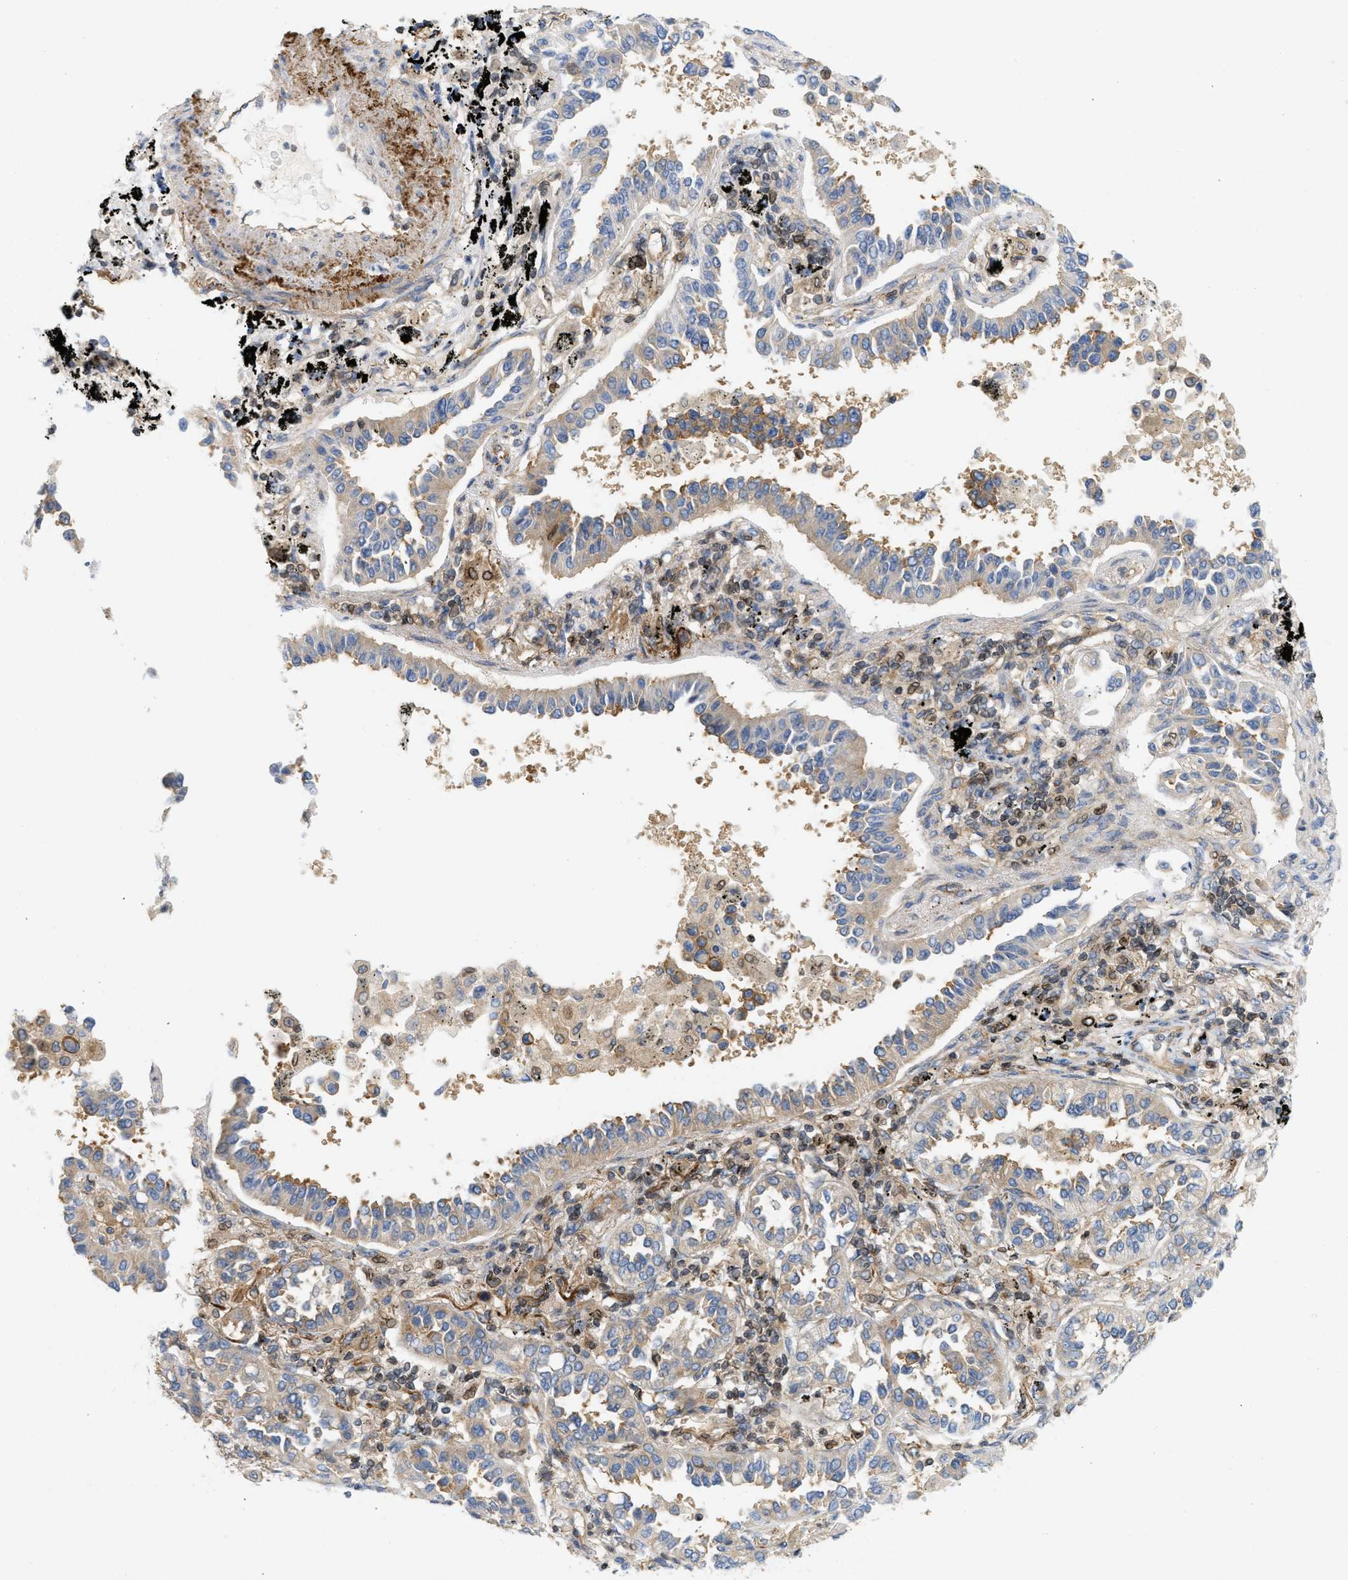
{"staining": {"intensity": "weak", "quantity": "25%-75%", "location": "cytoplasmic/membranous"}, "tissue": "lung cancer", "cell_type": "Tumor cells", "image_type": "cancer", "snomed": [{"axis": "morphology", "description": "Normal tissue, NOS"}, {"axis": "morphology", "description": "Adenocarcinoma, NOS"}, {"axis": "topography", "description": "Lung"}], "caption": "IHC photomicrograph of neoplastic tissue: human lung cancer stained using immunohistochemistry displays low levels of weak protein expression localized specifically in the cytoplasmic/membranous of tumor cells, appearing as a cytoplasmic/membranous brown color.", "gene": "STRN", "patient": {"sex": "male", "age": 59}}